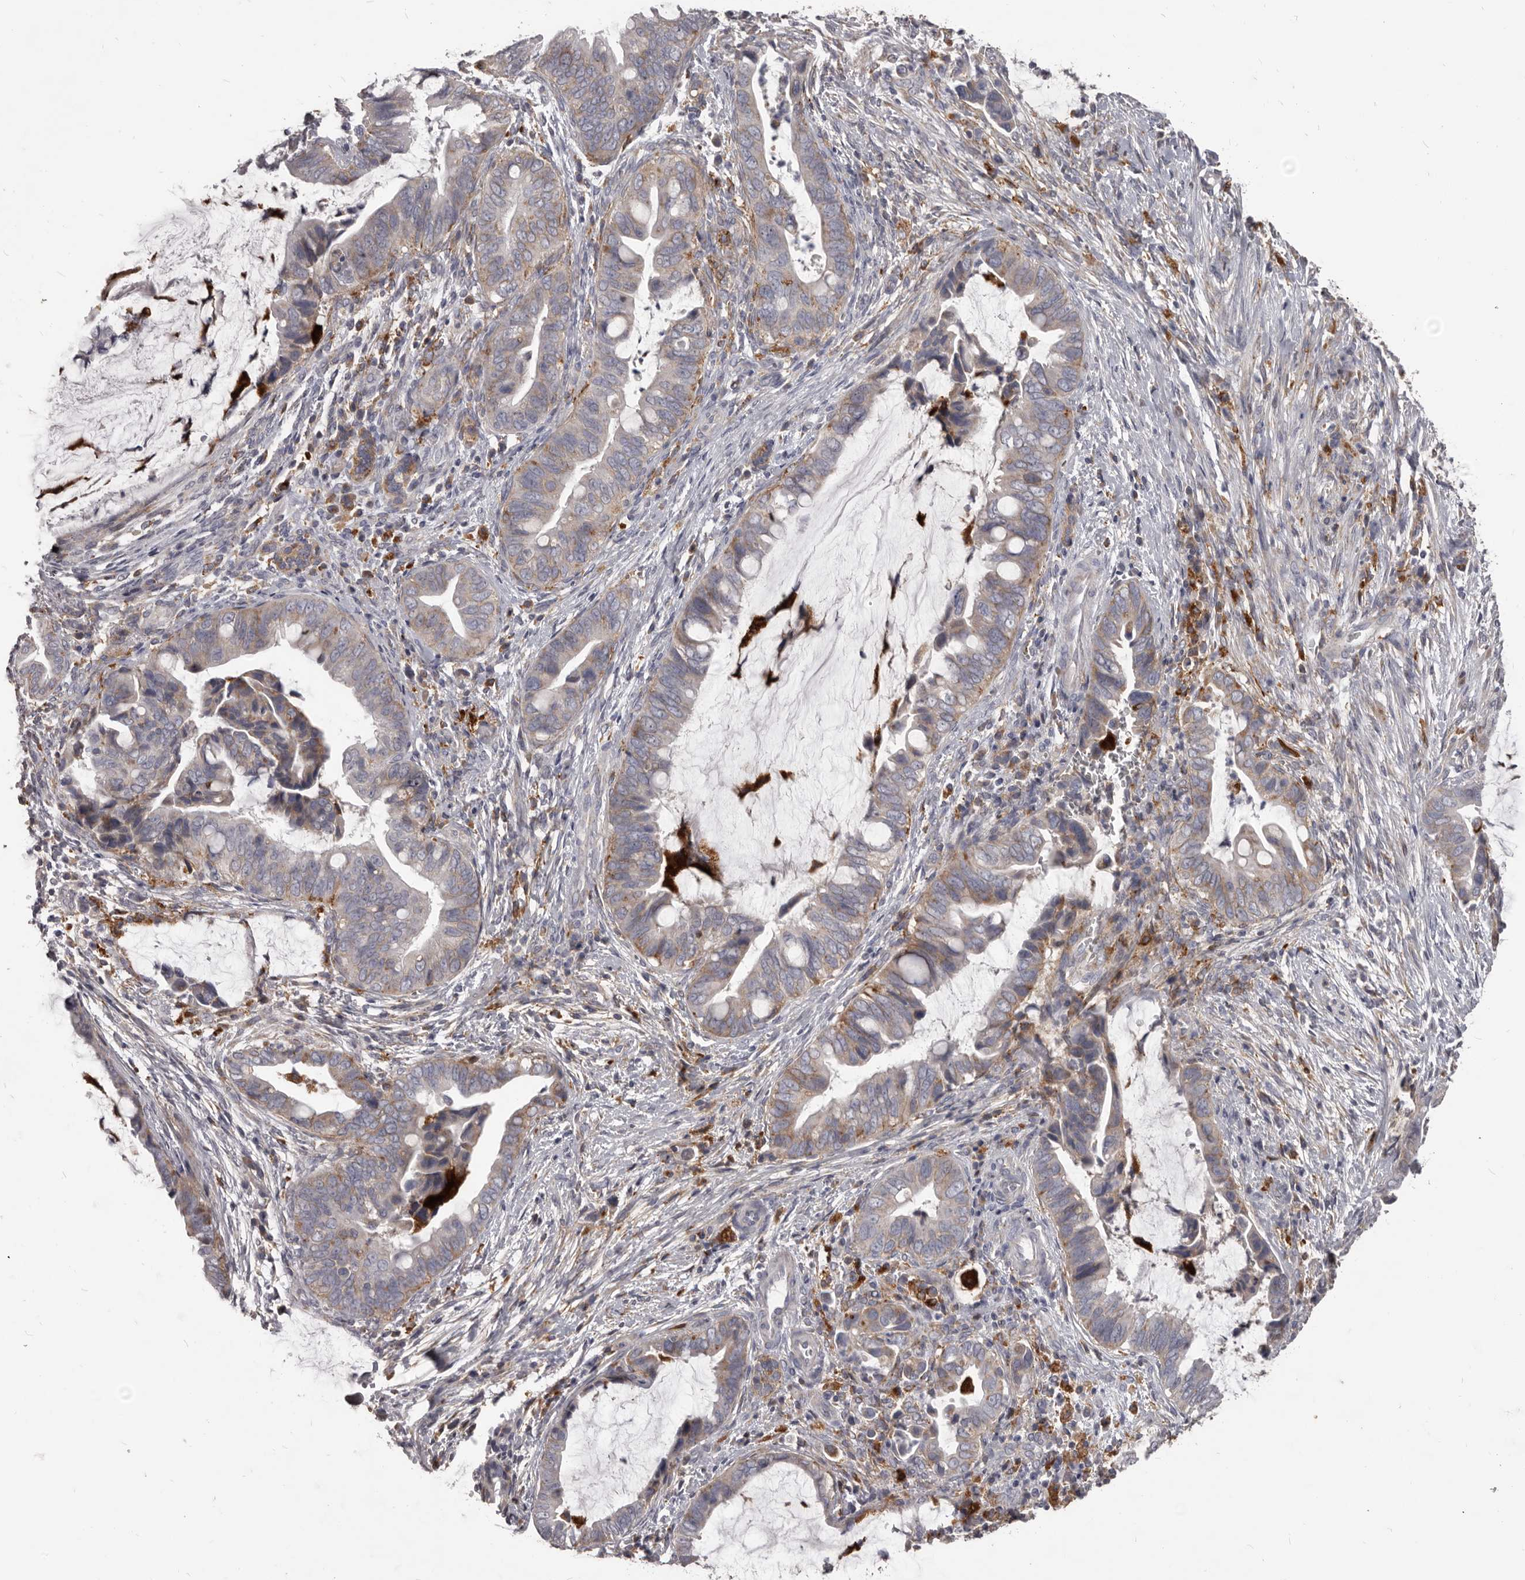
{"staining": {"intensity": "weak", "quantity": "25%-75%", "location": "cytoplasmic/membranous"}, "tissue": "pancreatic cancer", "cell_type": "Tumor cells", "image_type": "cancer", "snomed": [{"axis": "morphology", "description": "Adenocarcinoma, NOS"}, {"axis": "topography", "description": "Pancreas"}], "caption": "Brown immunohistochemical staining in human pancreatic adenocarcinoma displays weak cytoplasmic/membranous expression in about 25%-75% of tumor cells.", "gene": "PI4K2A", "patient": {"sex": "male", "age": 75}}